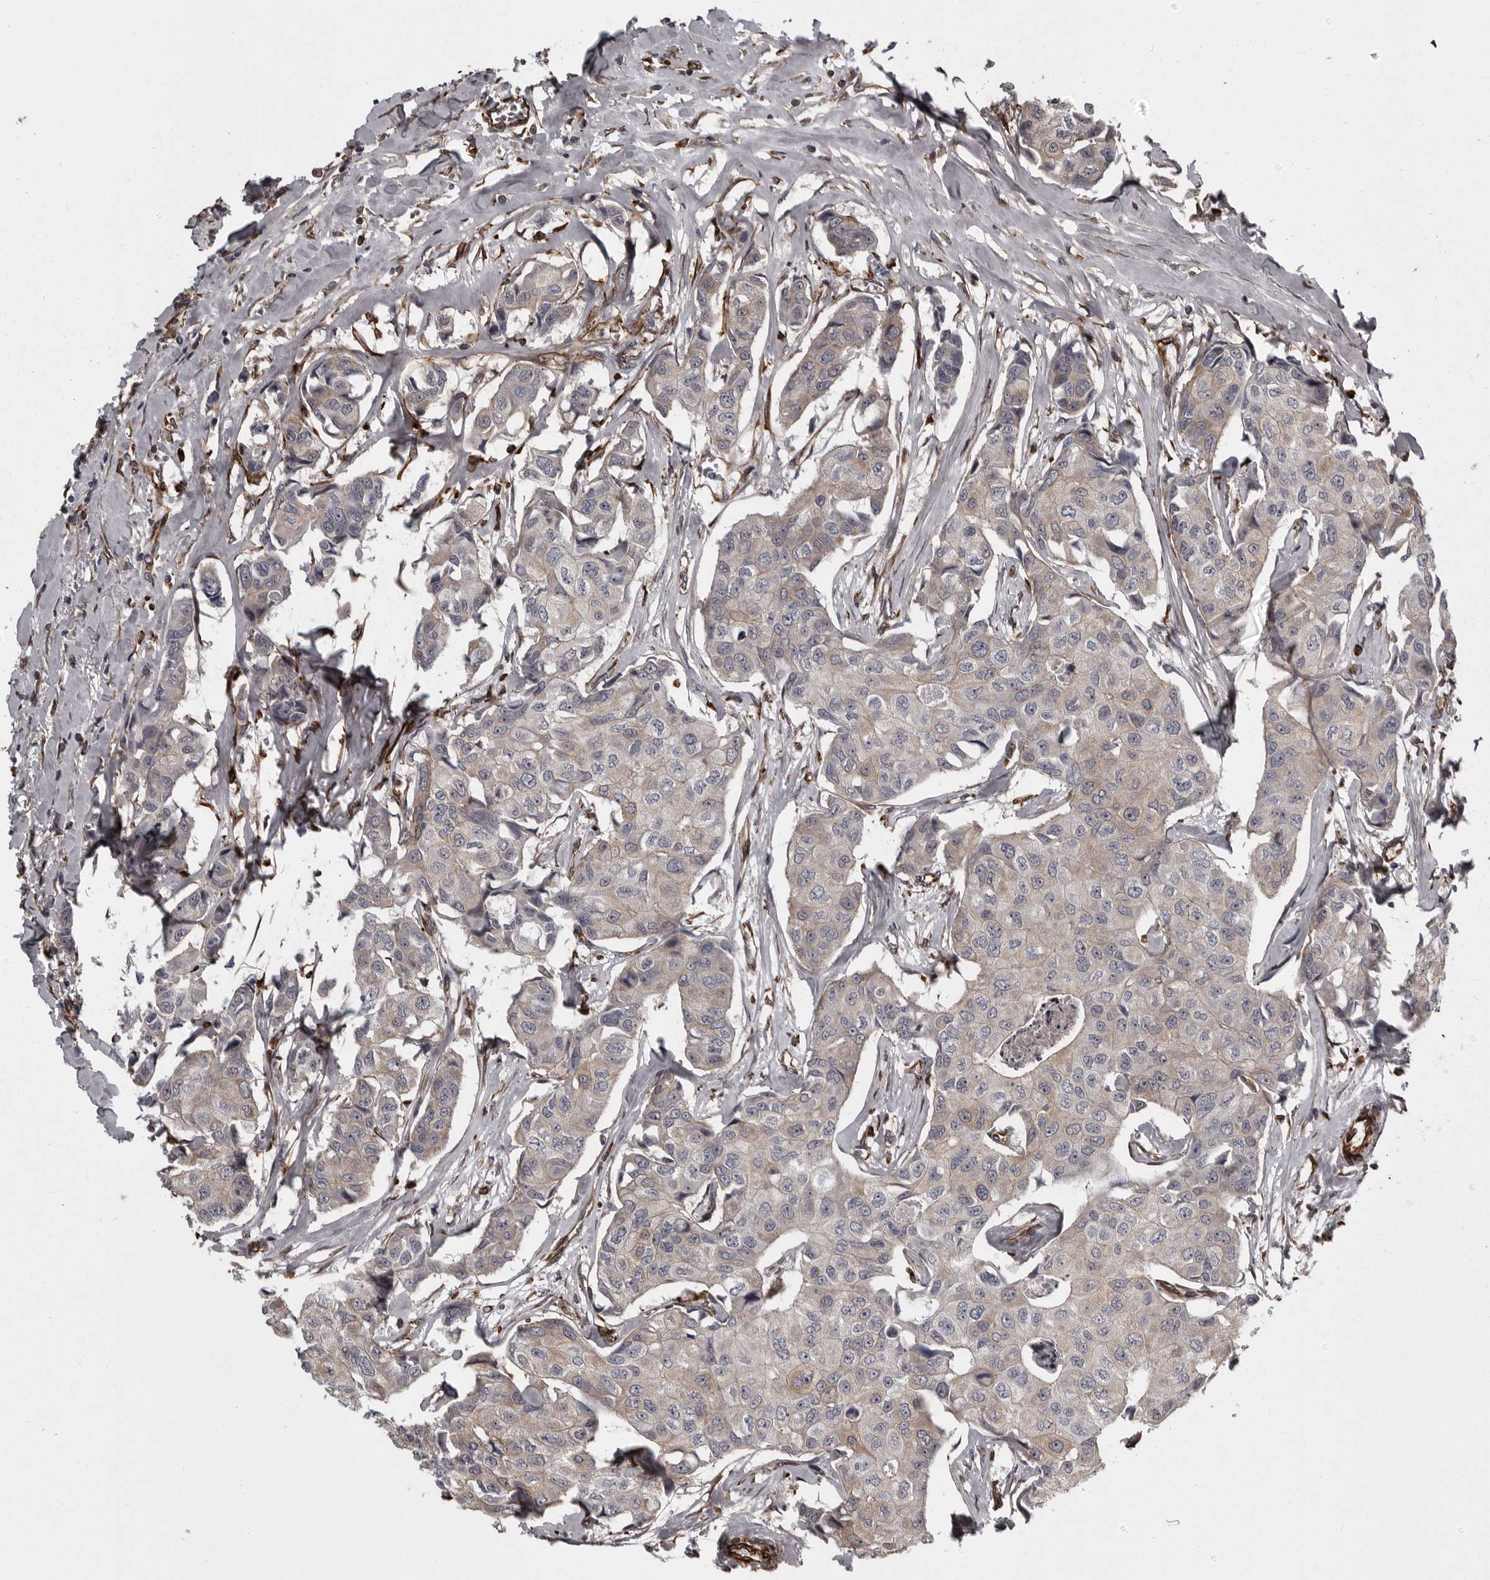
{"staining": {"intensity": "negative", "quantity": "none", "location": "none"}, "tissue": "breast cancer", "cell_type": "Tumor cells", "image_type": "cancer", "snomed": [{"axis": "morphology", "description": "Duct carcinoma"}, {"axis": "topography", "description": "Breast"}], "caption": "Tumor cells are negative for brown protein staining in breast cancer. (DAB (3,3'-diaminobenzidine) immunohistochemistry (IHC), high magnification).", "gene": "FAAP100", "patient": {"sex": "female", "age": 80}}